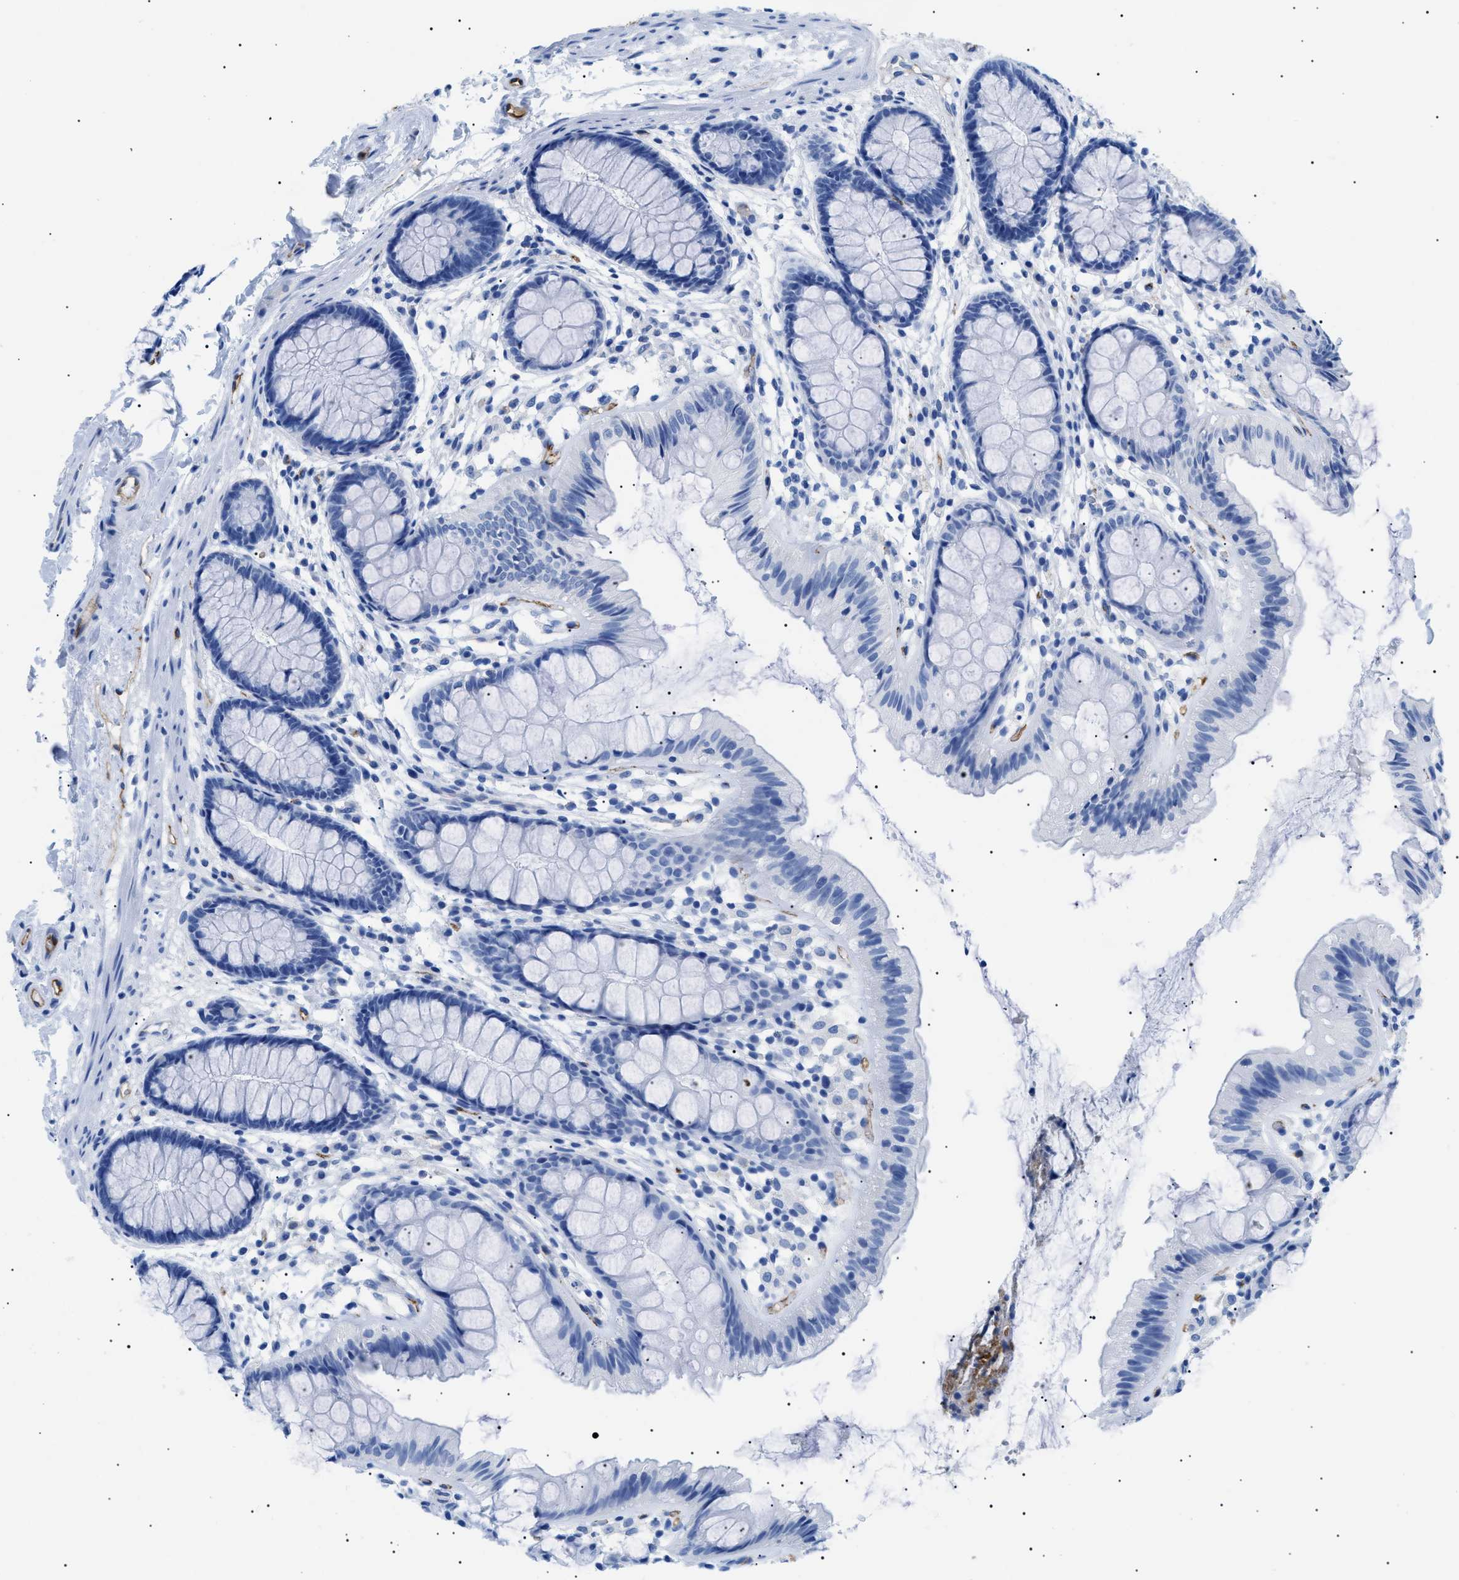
{"staining": {"intensity": "moderate", "quantity": "25%-75%", "location": "cytoplasmic/membranous"}, "tissue": "colon", "cell_type": "Endothelial cells", "image_type": "normal", "snomed": [{"axis": "morphology", "description": "Normal tissue, NOS"}, {"axis": "topography", "description": "Colon"}], "caption": "Colon stained for a protein demonstrates moderate cytoplasmic/membranous positivity in endothelial cells. The protein is shown in brown color, while the nuclei are stained blue.", "gene": "PODXL", "patient": {"sex": "female", "age": 56}}